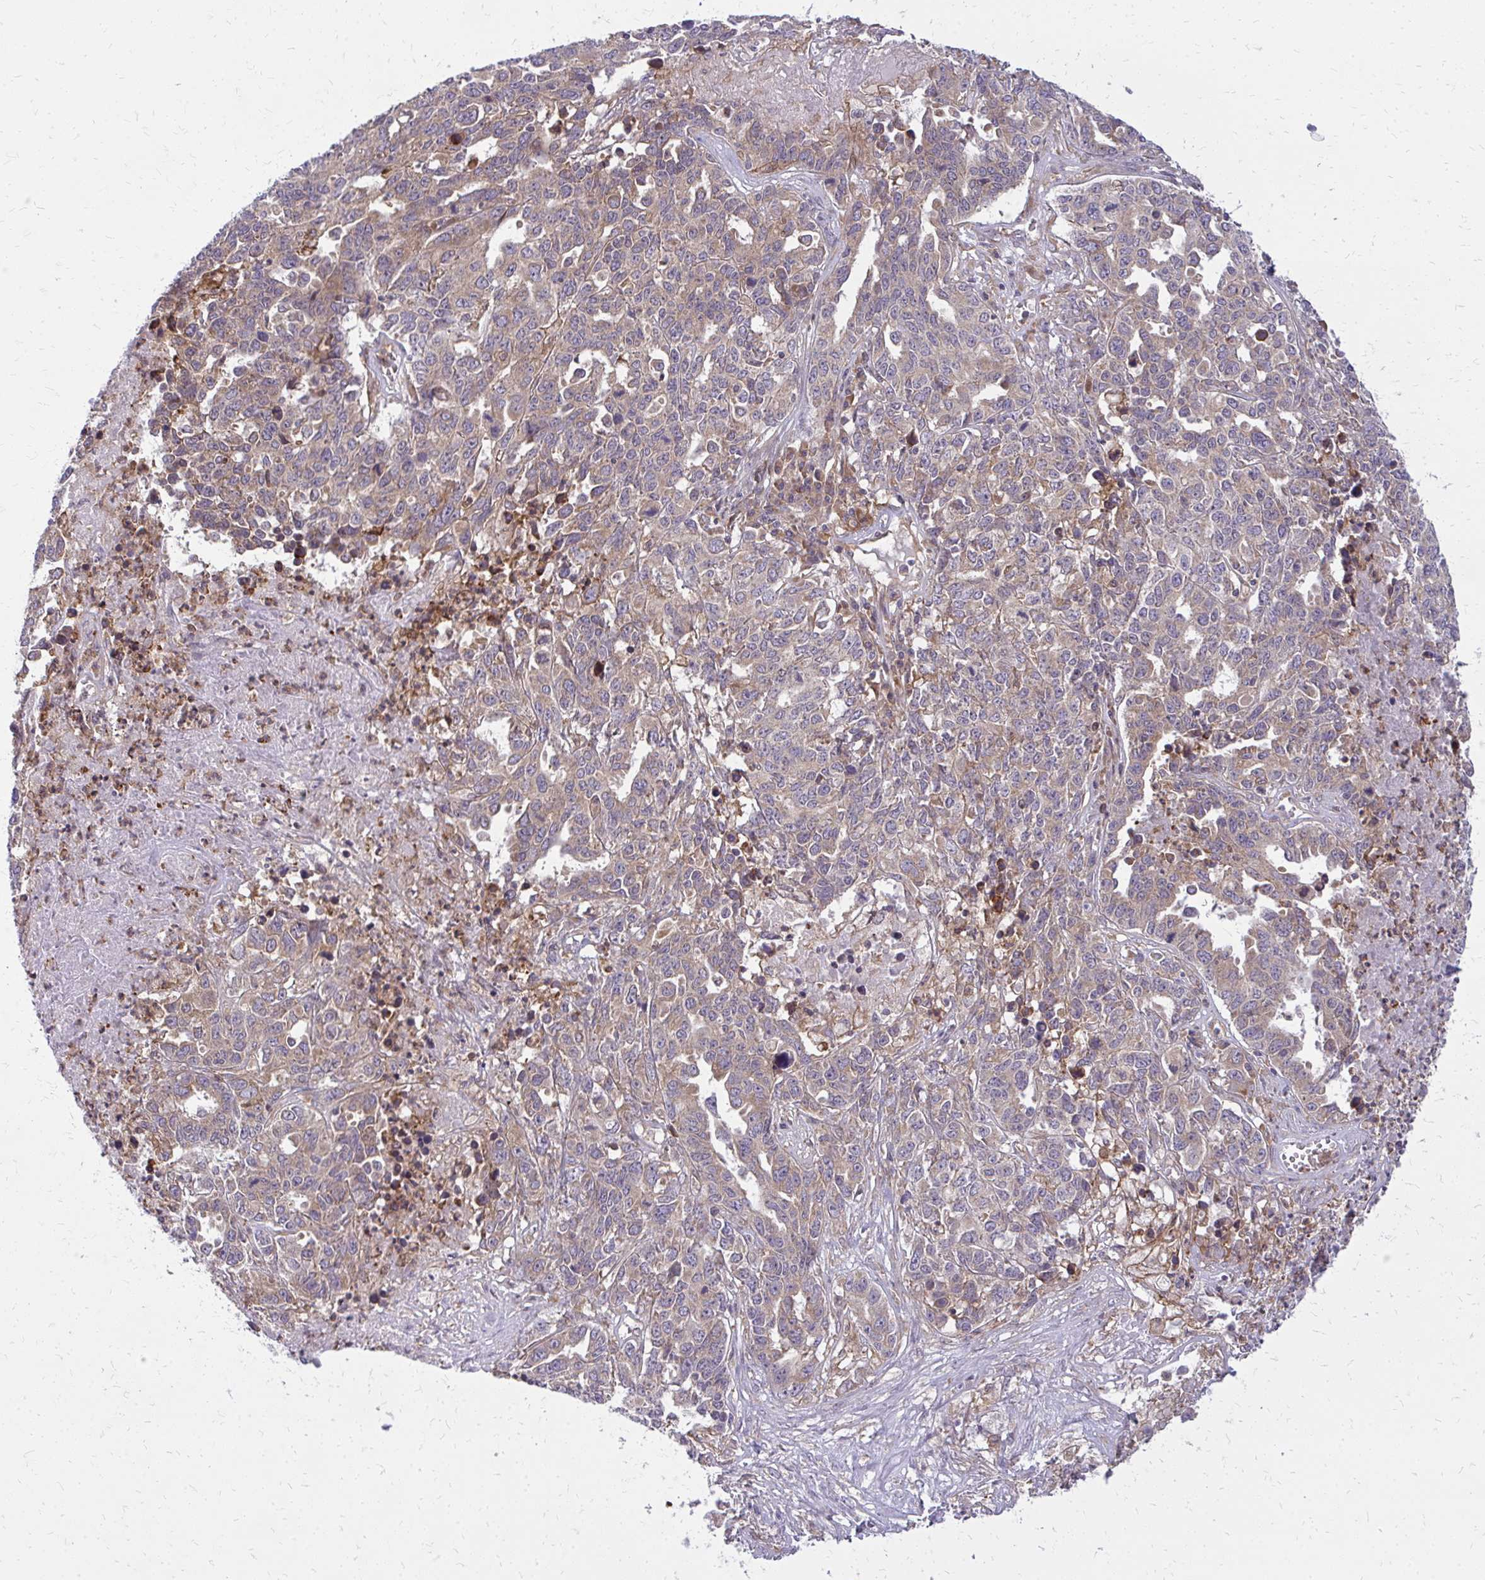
{"staining": {"intensity": "weak", "quantity": "25%-75%", "location": "cytoplasmic/membranous"}, "tissue": "ovarian cancer", "cell_type": "Tumor cells", "image_type": "cancer", "snomed": [{"axis": "morphology", "description": "Carcinoma, endometroid"}, {"axis": "topography", "description": "Ovary"}], "caption": "Ovarian endometroid carcinoma stained with immunohistochemistry reveals weak cytoplasmic/membranous staining in approximately 25%-75% of tumor cells.", "gene": "OXNAD1", "patient": {"sex": "female", "age": 62}}